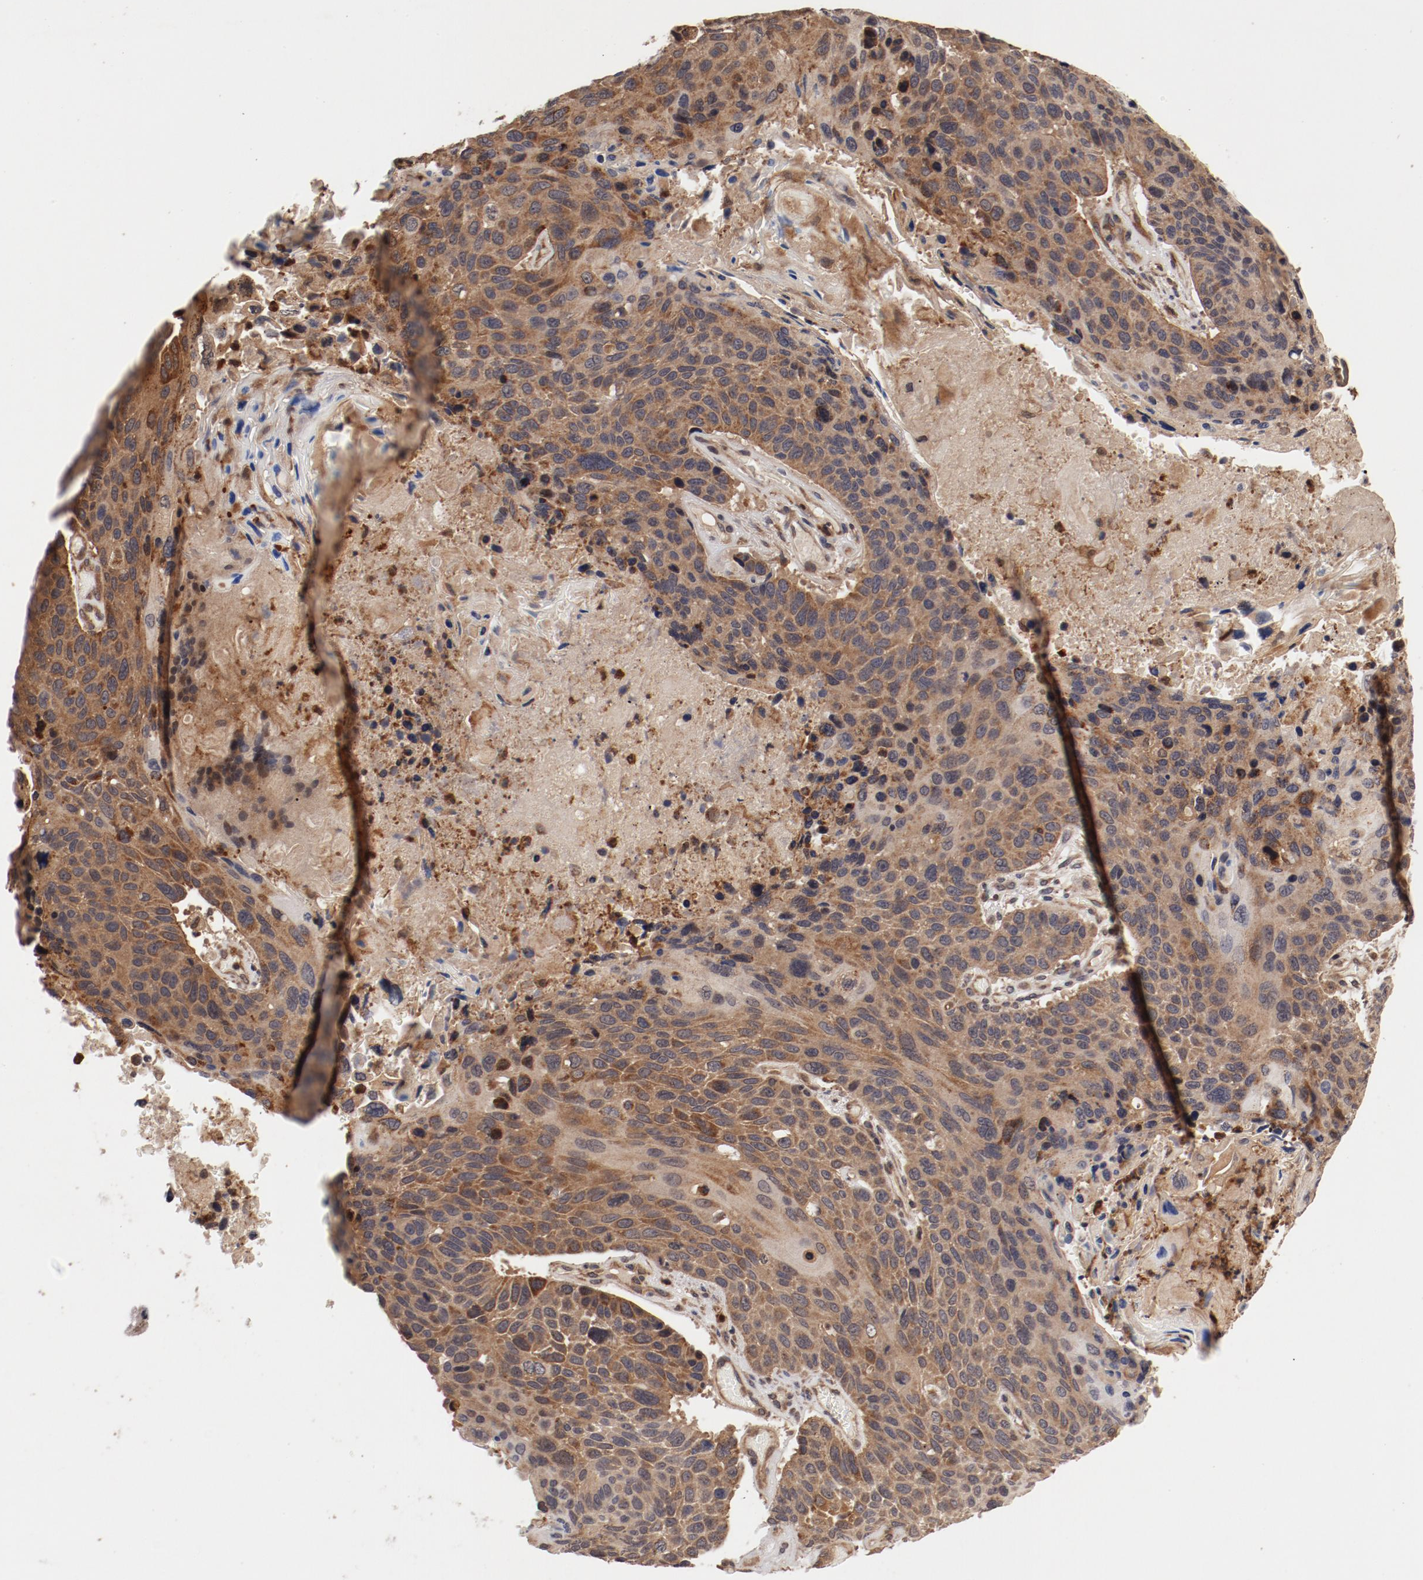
{"staining": {"intensity": "moderate", "quantity": ">75%", "location": "cytoplasmic/membranous"}, "tissue": "lung cancer", "cell_type": "Tumor cells", "image_type": "cancer", "snomed": [{"axis": "morphology", "description": "Squamous cell carcinoma, NOS"}, {"axis": "topography", "description": "Lung"}], "caption": "Lung squamous cell carcinoma stained for a protein (brown) displays moderate cytoplasmic/membranous positive positivity in about >75% of tumor cells.", "gene": "GUF1", "patient": {"sex": "male", "age": 68}}